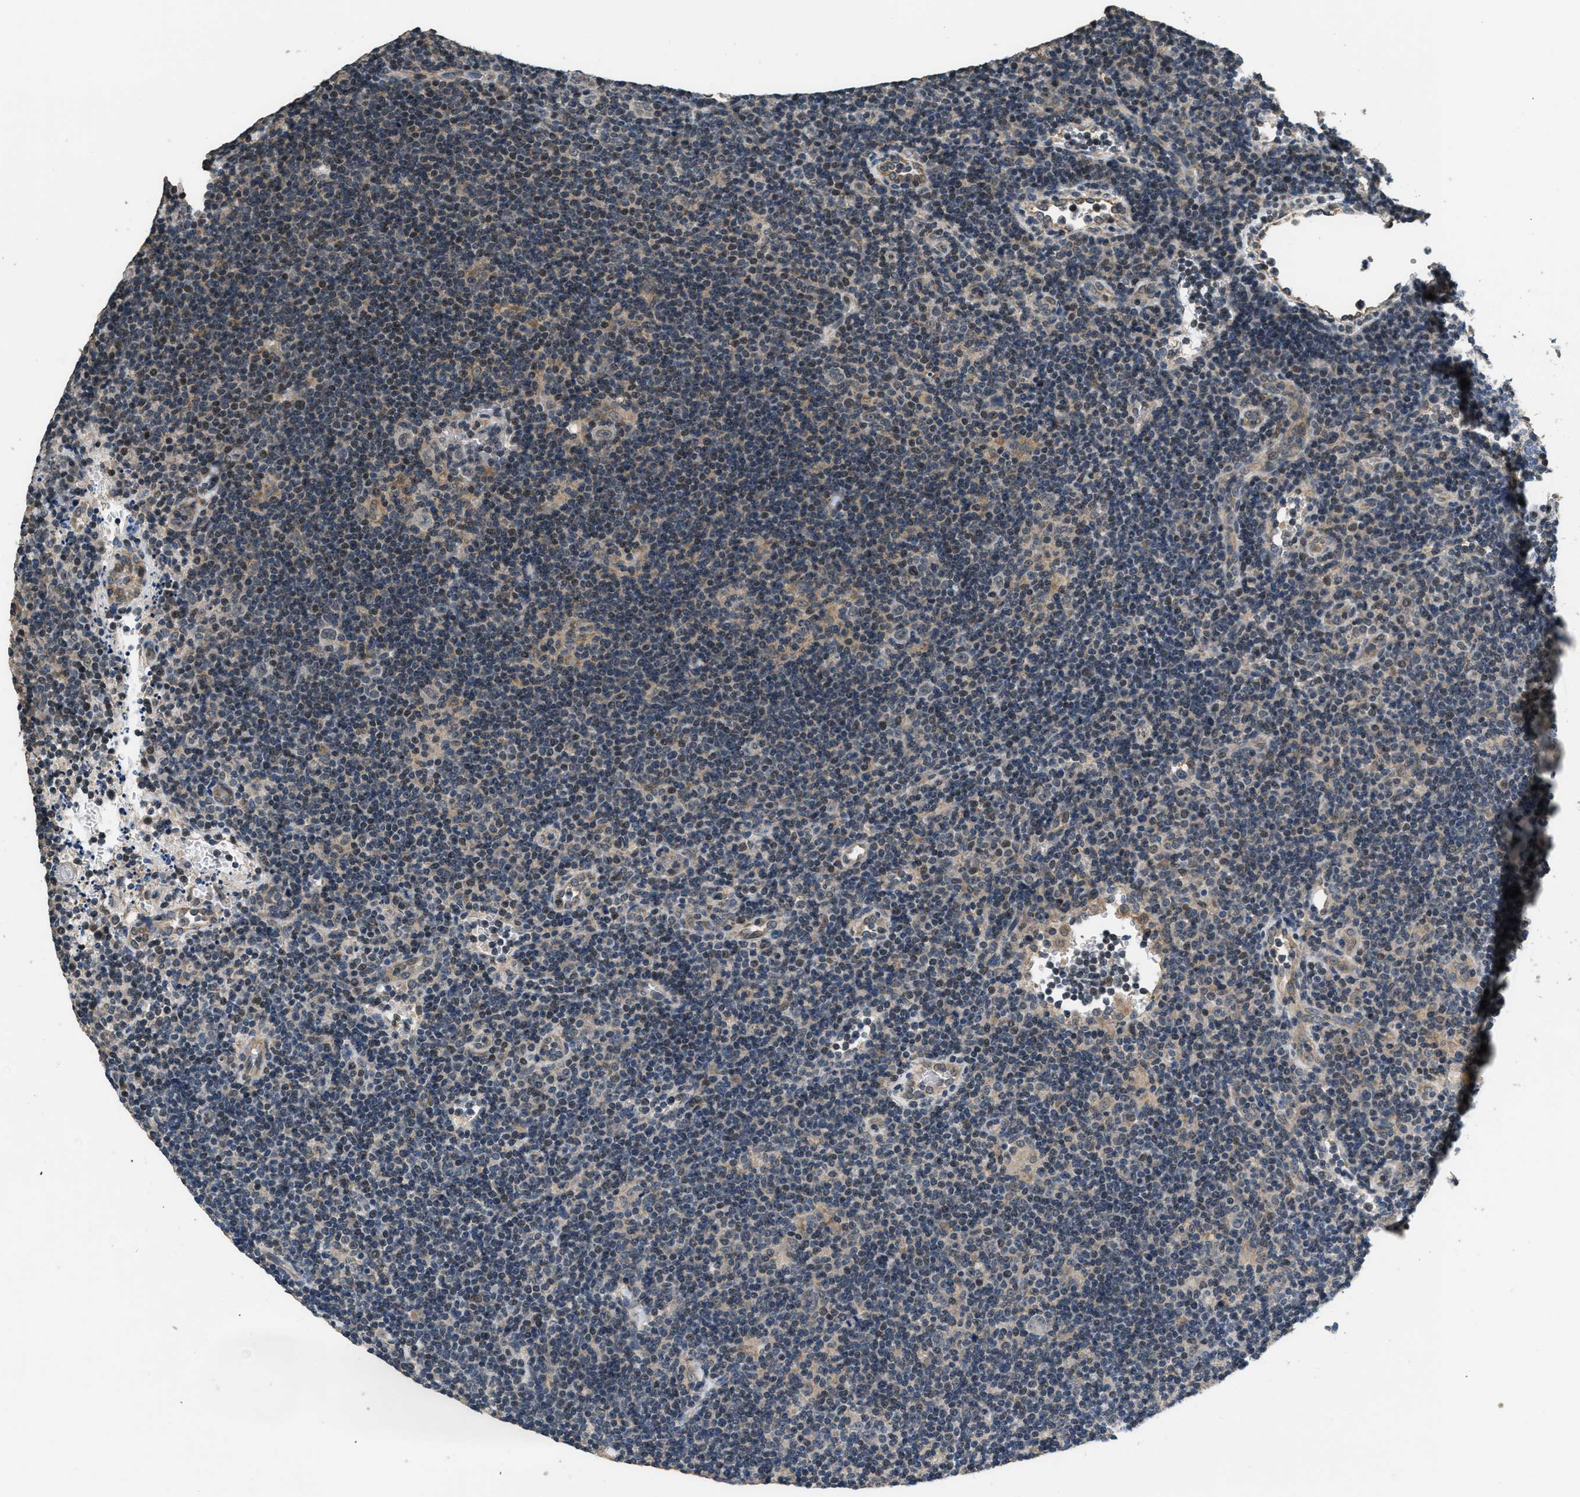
{"staining": {"intensity": "weak", "quantity": "<25%", "location": "nuclear"}, "tissue": "lymphoma", "cell_type": "Tumor cells", "image_type": "cancer", "snomed": [{"axis": "morphology", "description": "Hodgkin's disease, NOS"}, {"axis": "topography", "description": "Lymph node"}], "caption": "Micrograph shows no protein positivity in tumor cells of lymphoma tissue.", "gene": "NAT1", "patient": {"sex": "female", "age": 57}}